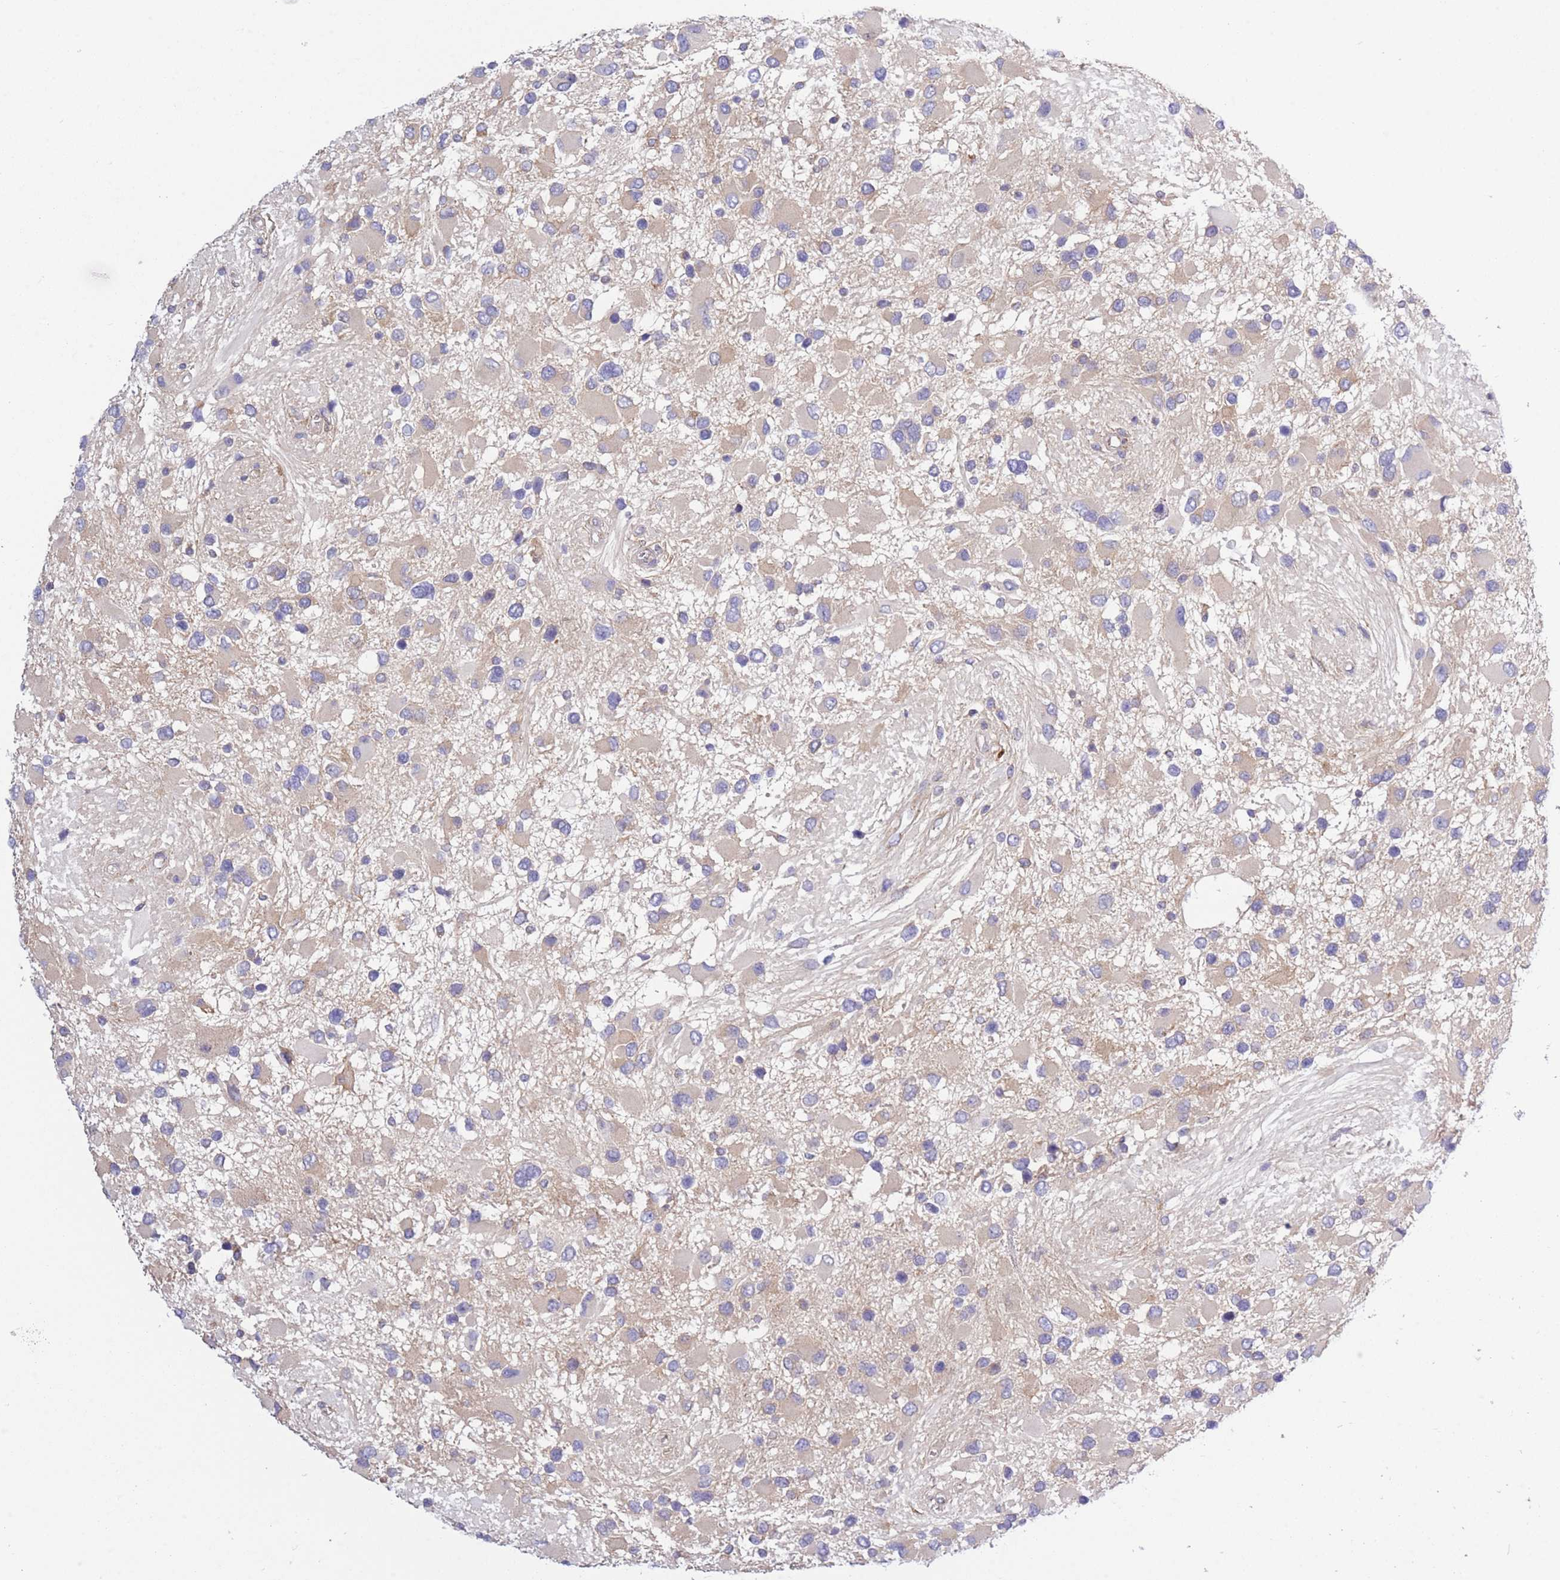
{"staining": {"intensity": "negative", "quantity": "none", "location": "none"}, "tissue": "glioma", "cell_type": "Tumor cells", "image_type": "cancer", "snomed": [{"axis": "morphology", "description": "Glioma, malignant, High grade"}, {"axis": "topography", "description": "Brain"}], "caption": "This photomicrograph is of glioma stained with IHC to label a protein in brown with the nuclei are counter-stained blue. There is no positivity in tumor cells.", "gene": "COPG2", "patient": {"sex": "male", "age": 53}}